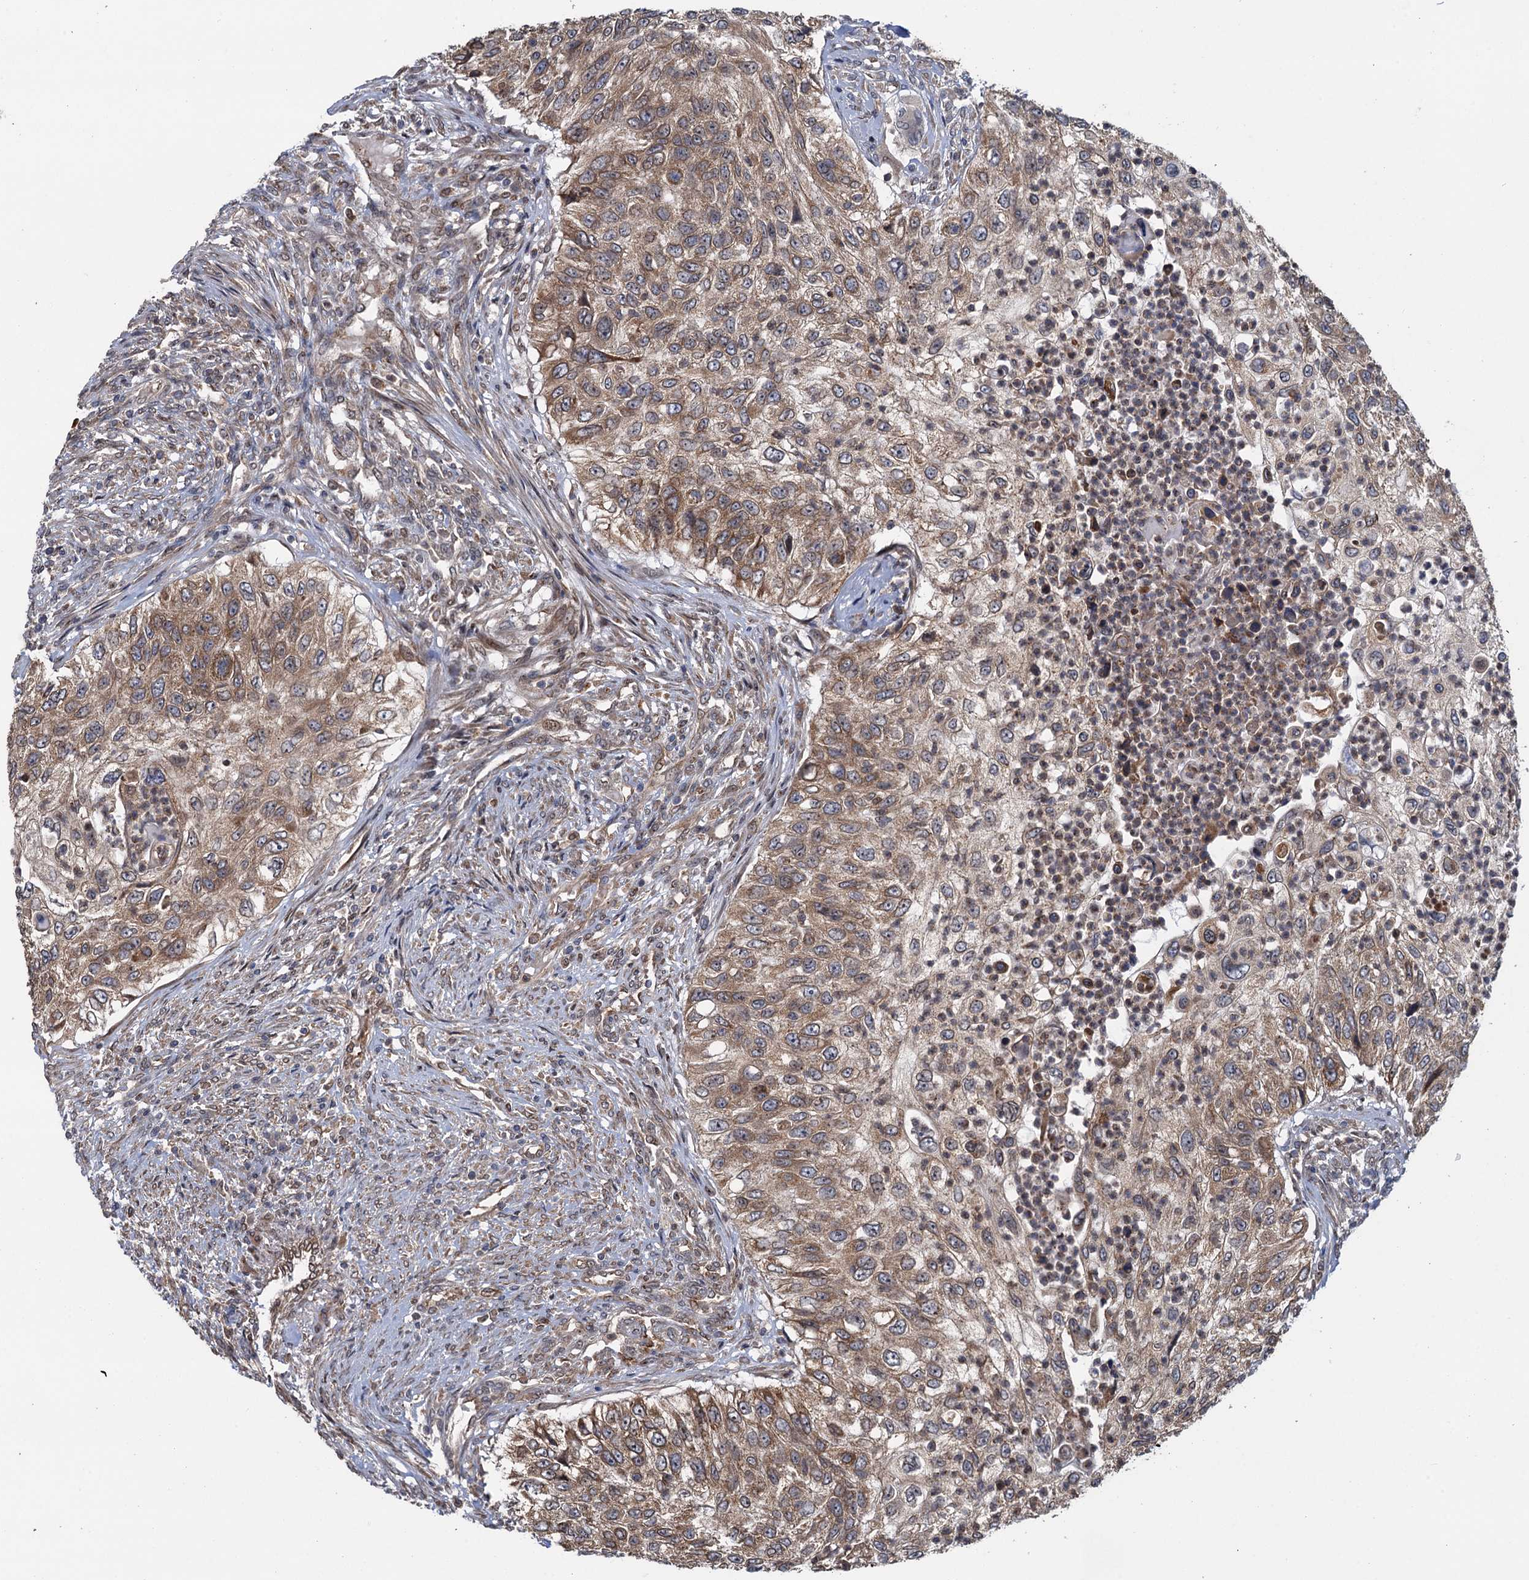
{"staining": {"intensity": "moderate", "quantity": ">75%", "location": "cytoplasmic/membranous"}, "tissue": "urothelial cancer", "cell_type": "Tumor cells", "image_type": "cancer", "snomed": [{"axis": "morphology", "description": "Urothelial carcinoma, High grade"}, {"axis": "topography", "description": "Urinary bladder"}], "caption": "Urothelial carcinoma (high-grade) was stained to show a protein in brown. There is medium levels of moderate cytoplasmic/membranous positivity in about >75% of tumor cells.", "gene": "EVX2", "patient": {"sex": "female", "age": 60}}